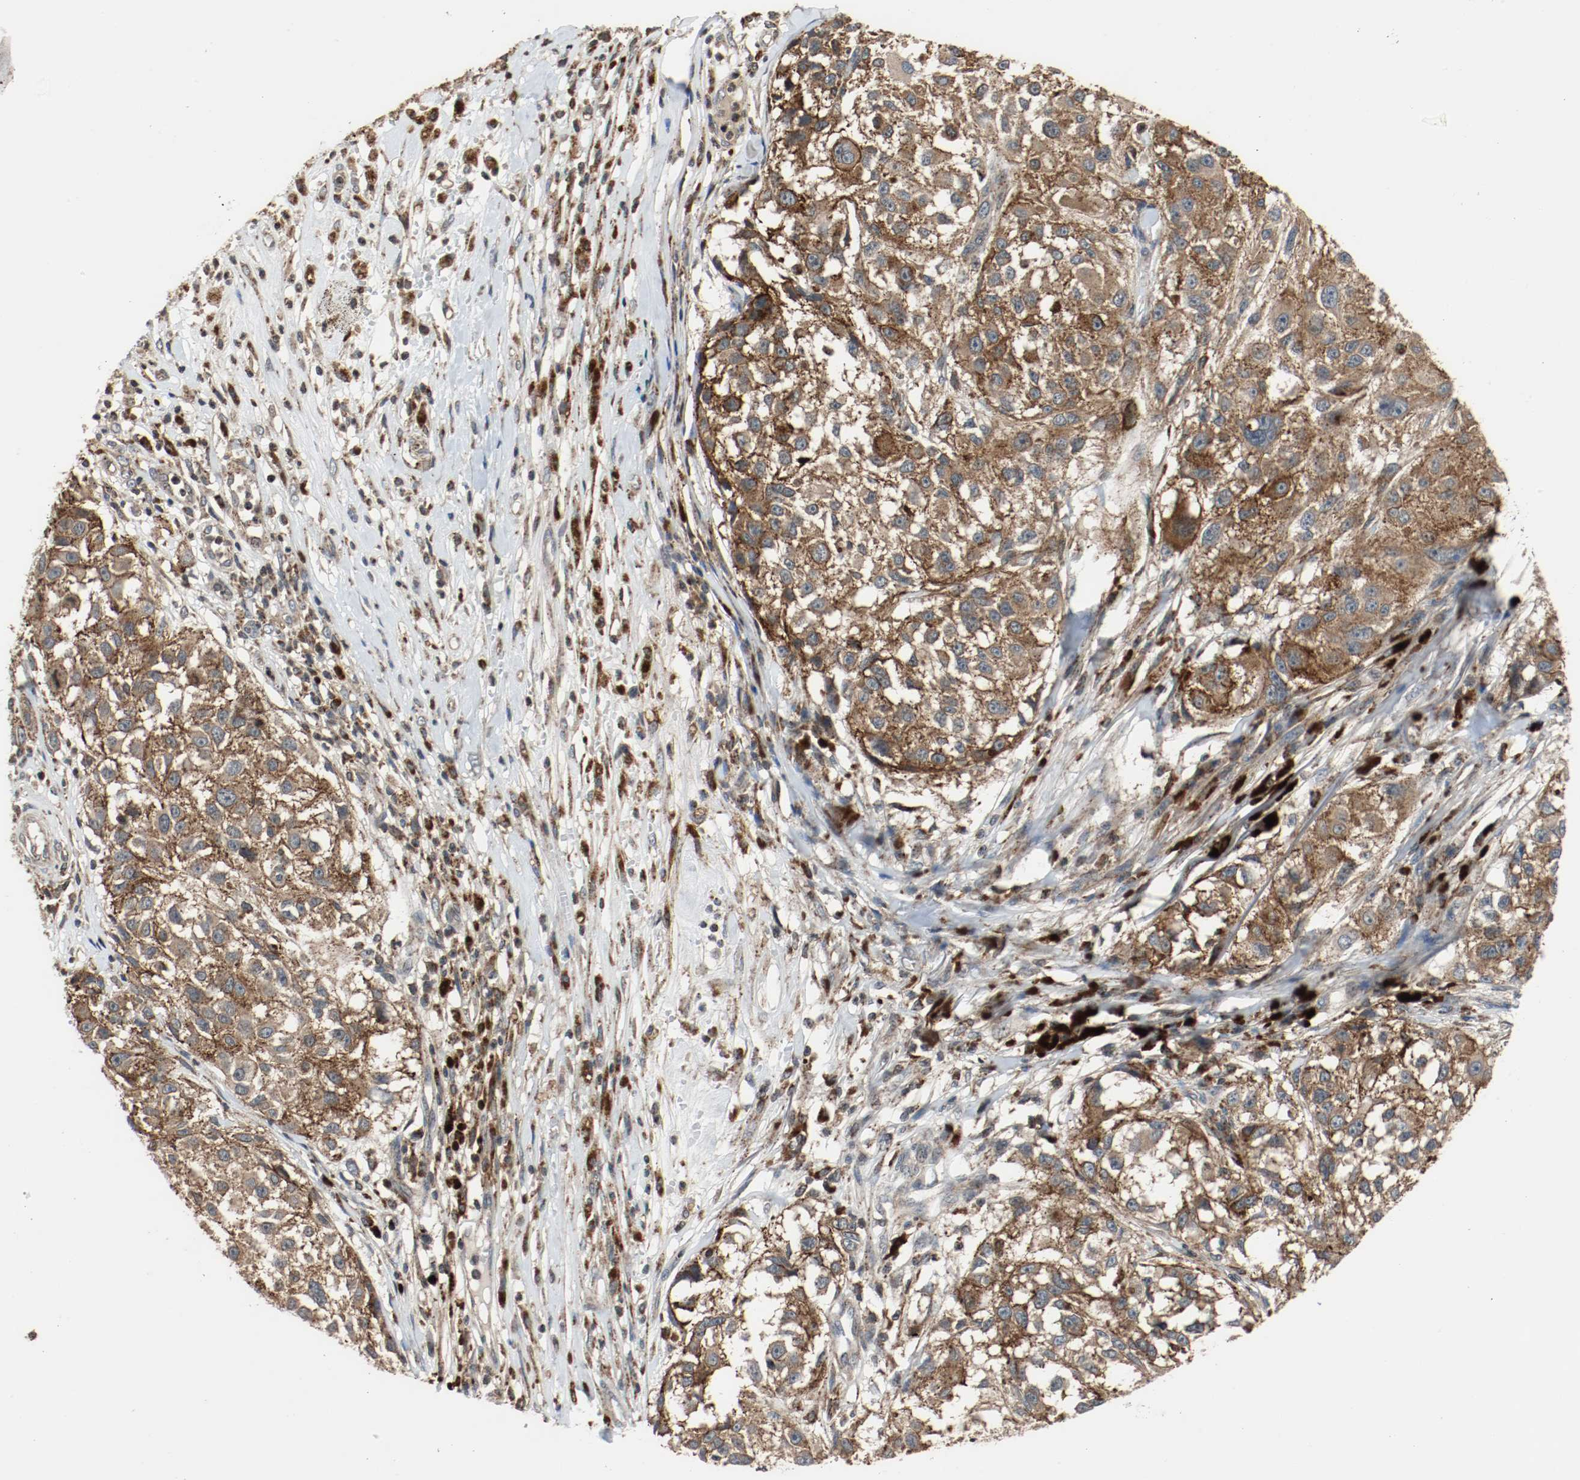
{"staining": {"intensity": "moderate", "quantity": ">75%", "location": "cytoplasmic/membranous"}, "tissue": "melanoma", "cell_type": "Tumor cells", "image_type": "cancer", "snomed": [{"axis": "morphology", "description": "Necrosis, NOS"}, {"axis": "morphology", "description": "Malignant melanoma, NOS"}, {"axis": "topography", "description": "Skin"}], "caption": "Immunohistochemical staining of malignant melanoma exhibits medium levels of moderate cytoplasmic/membranous protein staining in about >75% of tumor cells.", "gene": "LAMP2", "patient": {"sex": "female", "age": 87}}